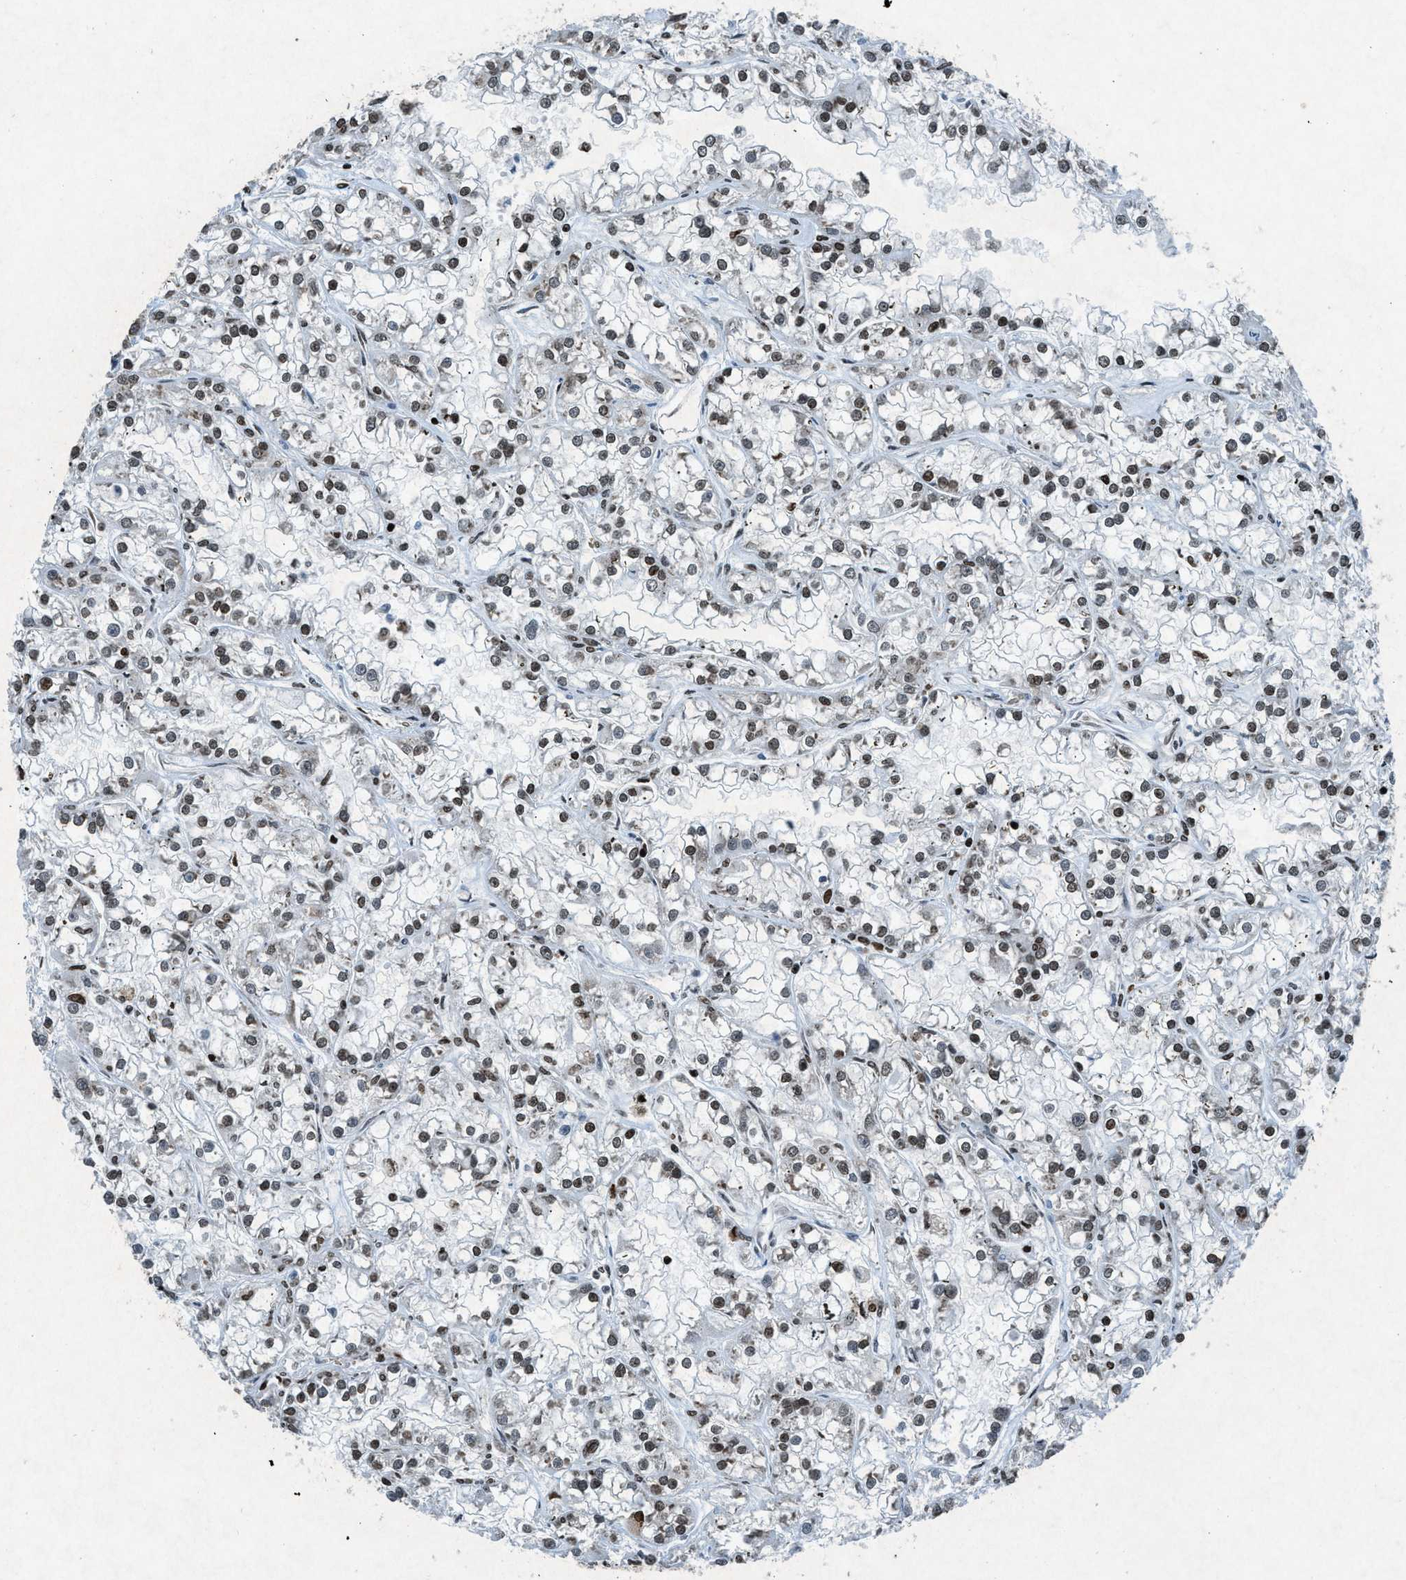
{"staining": {"intensity": "weak", "quantity": "25%-75%", "location": "nuclear"}, "tissue": "renal cancer", "cell_type": "Tumor cells", "image_type": "cancer", "snomed": [{"axis": "morphology", "description": "Adenocarcinoma, NOS"}, {"axis": "topography", "description": "Kidney"}], "caption": "Brown immunohistochemical staining in human adenocarcinoma (renal) displays weak nuclear positivity in approximately 25%-75% of tumor cells.", "gene": "NXF1", "patient": {"sex": "female", "age": 52}}